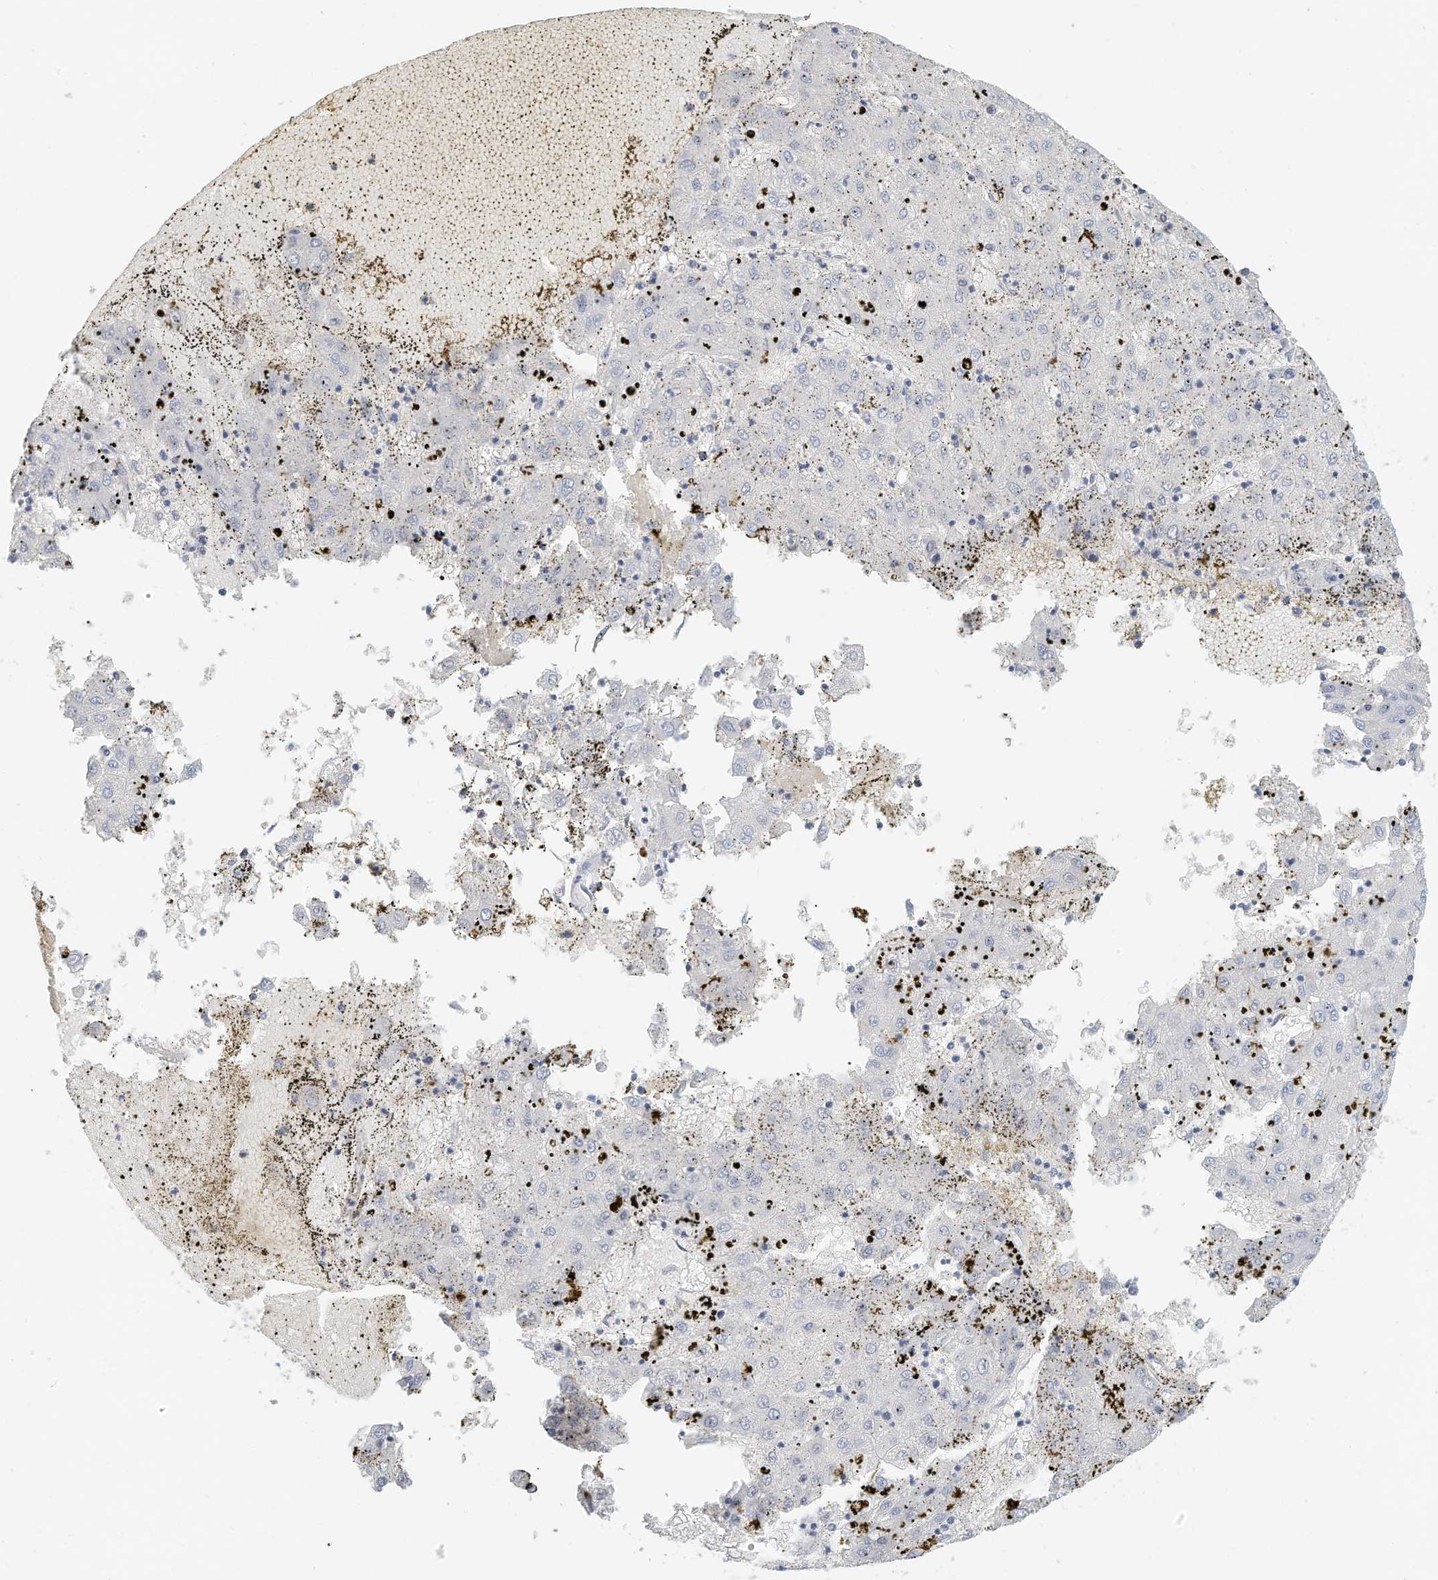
{"staining": {"intensity": "negative", "quantity": "none", "location": "none"}, "tissue": "liver cancer", "cell_type": "Tumor cells", "image_type": "cancer", "snomed": [{"axis": "morphology", "description": "Carcinoma, Hepatocellular, NOS"}, {"axis": "topography", "description": "Liver"}], "caption": "There is no significant positivity in tumor cells of liver cancer (hepatocellular carcinoma).", "gene": "MICAL1", "patient": {"sex": "male", "age": 72}}